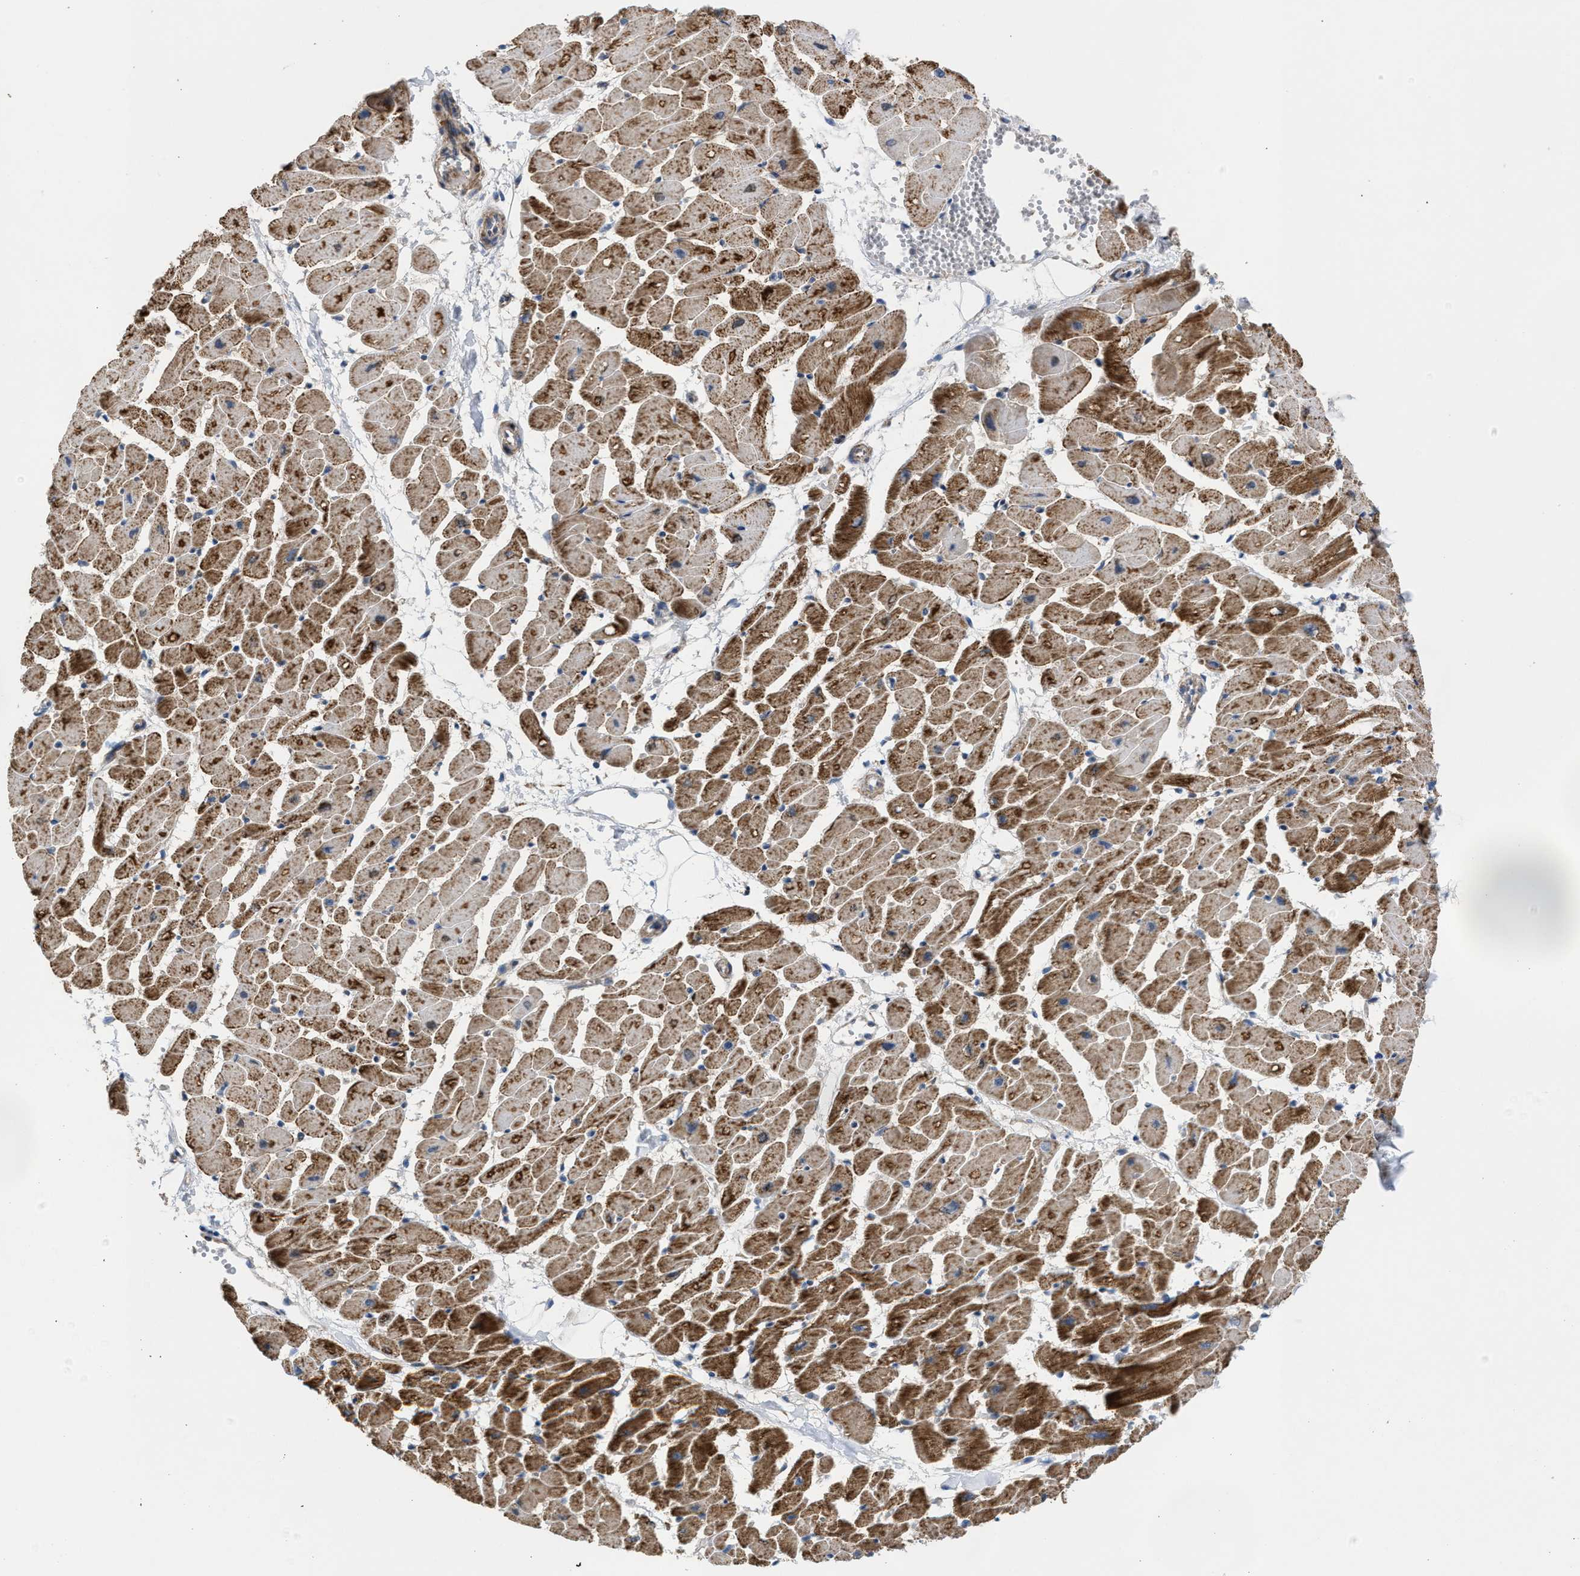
{"staining": {"intensity": "strong", "quantity": ">75%", "location": "cytoplasmic/membranous"}, "tissue": "heart muscle", "cell_type": "Cardiomyocytes", "image_type": "normal", "snomed": [{"axis": "morphology", "description": "Normal tissue, NOS"}, {"axis": "topography", "description": "Heart"}], "caption": "Cardiomyocytes reveal high levels of strong cytoplasmic/membranous positivity in approximately >75% of cells in benign human heart muscle. The protein is stained brown, and the nuclei are stained in blue (DAB (3,3'-diaminobenzidine) IHC with brightfield microscopy, high magnification).", "gene": "TACO1", "patient": {"sex": "female", "age": 19}}